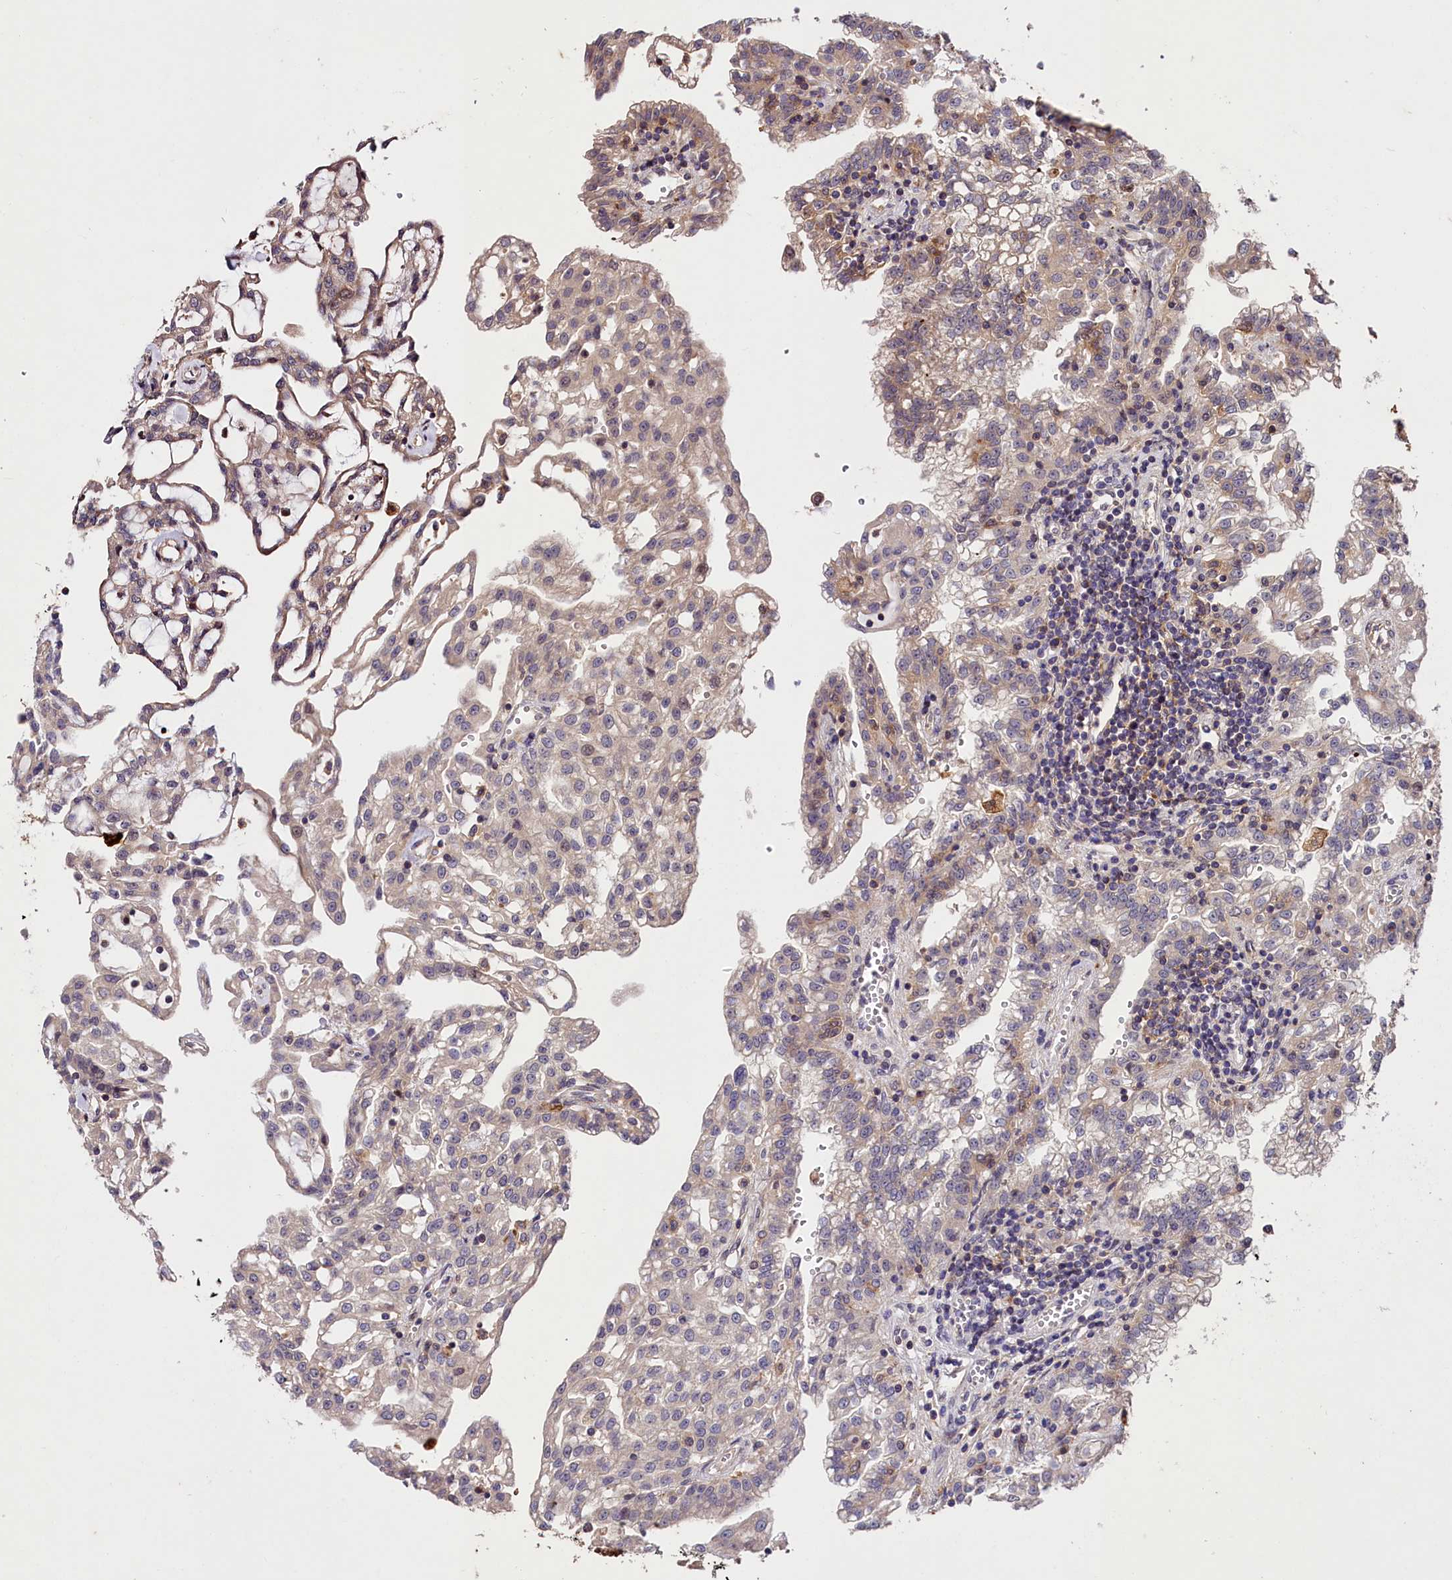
{"staining": {"intensity": "negative", "quantity": "none", "location": "none"}, "tissue": "renal cancer", "cell_type": "Tumor cells", "image_type": "cancer", "snomed": [{"axis": "morphology", "description": "Adenocarcinoma, NOS"}, {"axis": "topography", "description": "Kidney"}], "caption": "Tumor cells show no significant positivity in renal cancer.", "gene": "CACNA1H", "patient": {"sex": "male", "age": 63}}